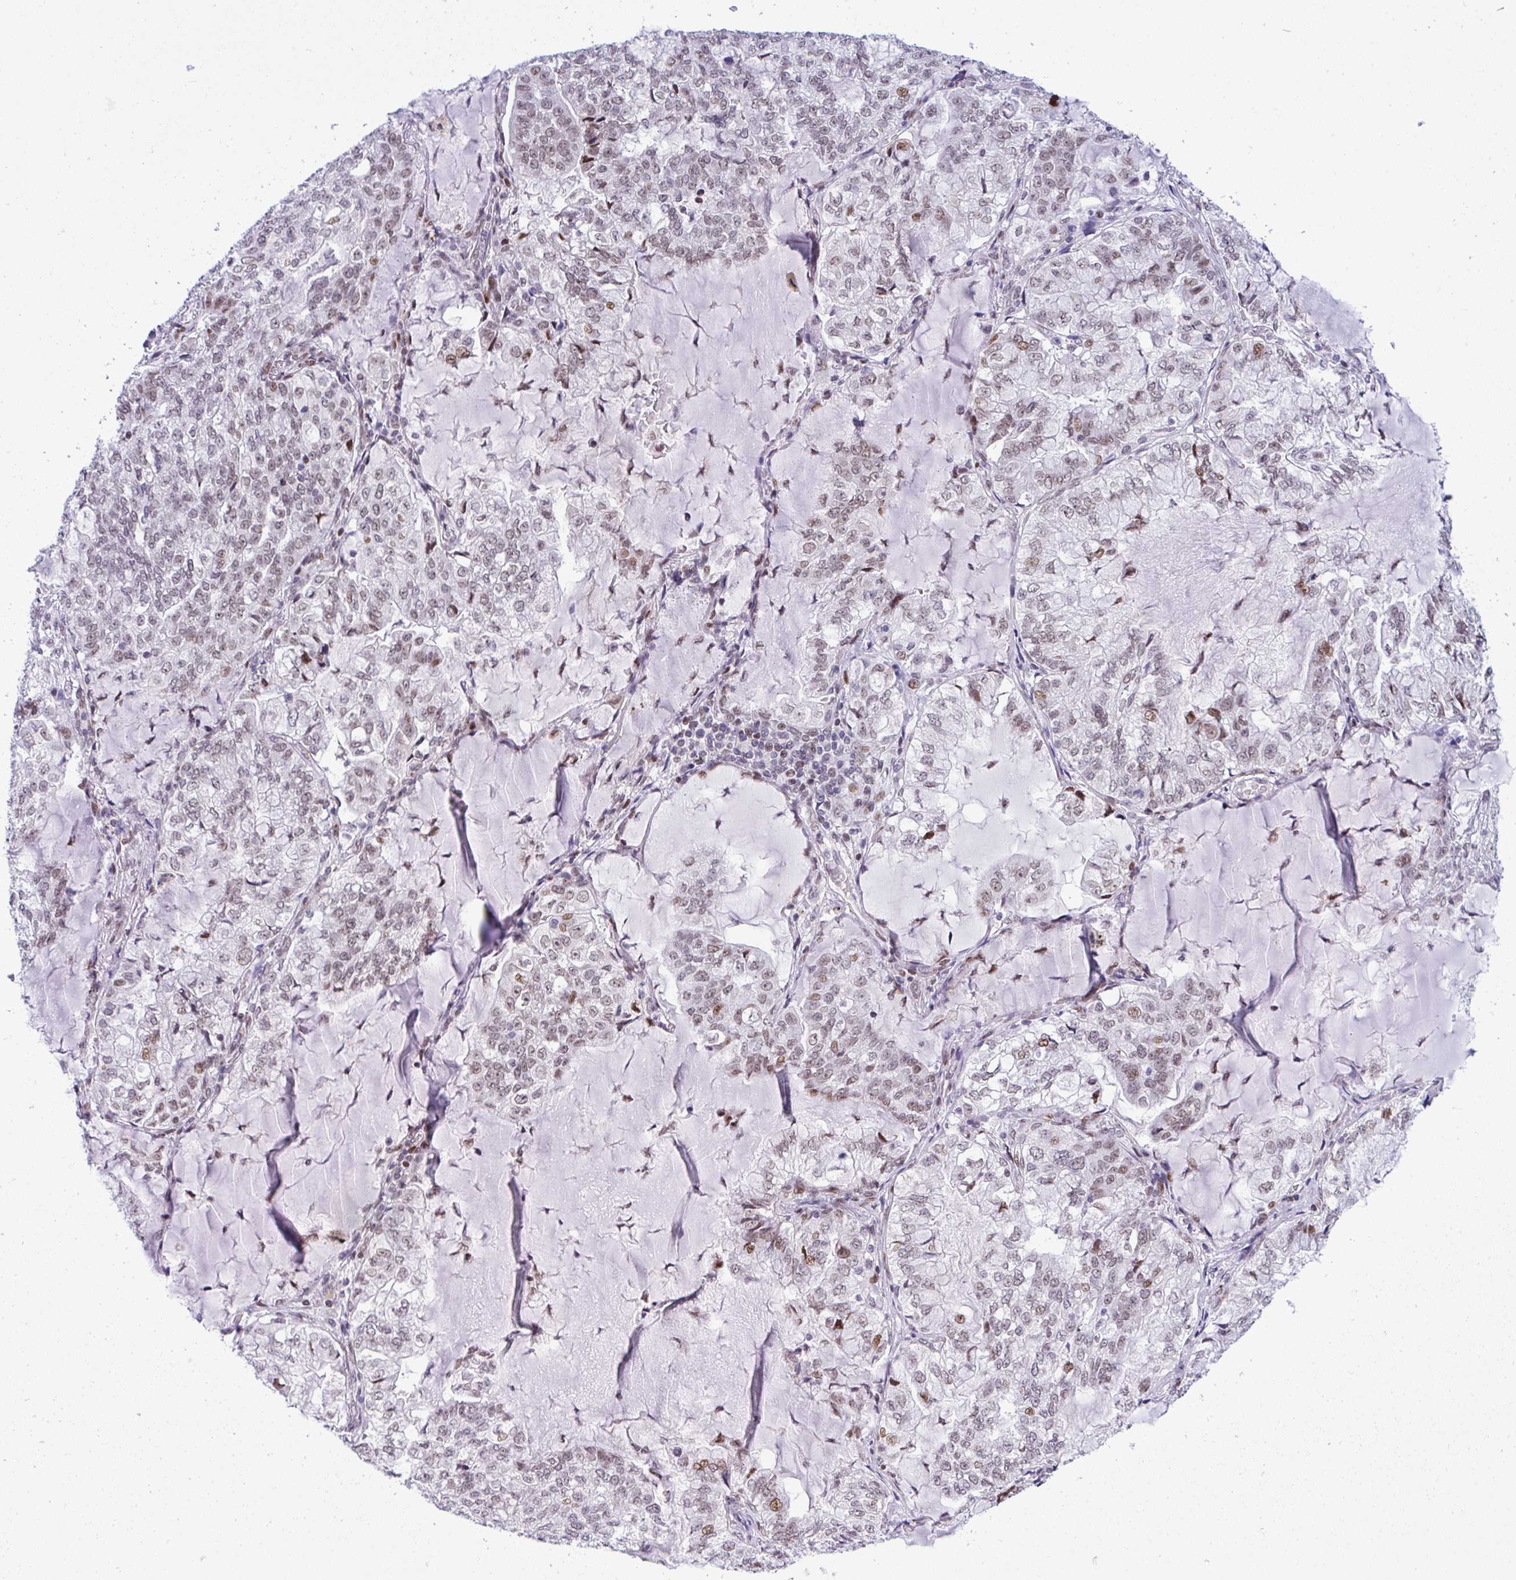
{"staining": {"intensity": "weak", "quantity": "25%-75%", "location": "nuclear"}, "tissue": "lung cancer", "cell_type": "Tumor cells", "image_type": "cancer", "snomed": [{"axis": "morphology", "description": "Adenocarcinoma, NOS"}, {"axis": "topography", "description": "Lymph node"}, {"axis": "topography", "description": "Lung"}], "caption": "Lung cancer (adenocarcinoma) stained with IHC demonstrates weak nuclear staining in about 25%-75% of tumor cells.", "gene": "ZFHX3", "patient": {"sex": "male", "age": 66}}